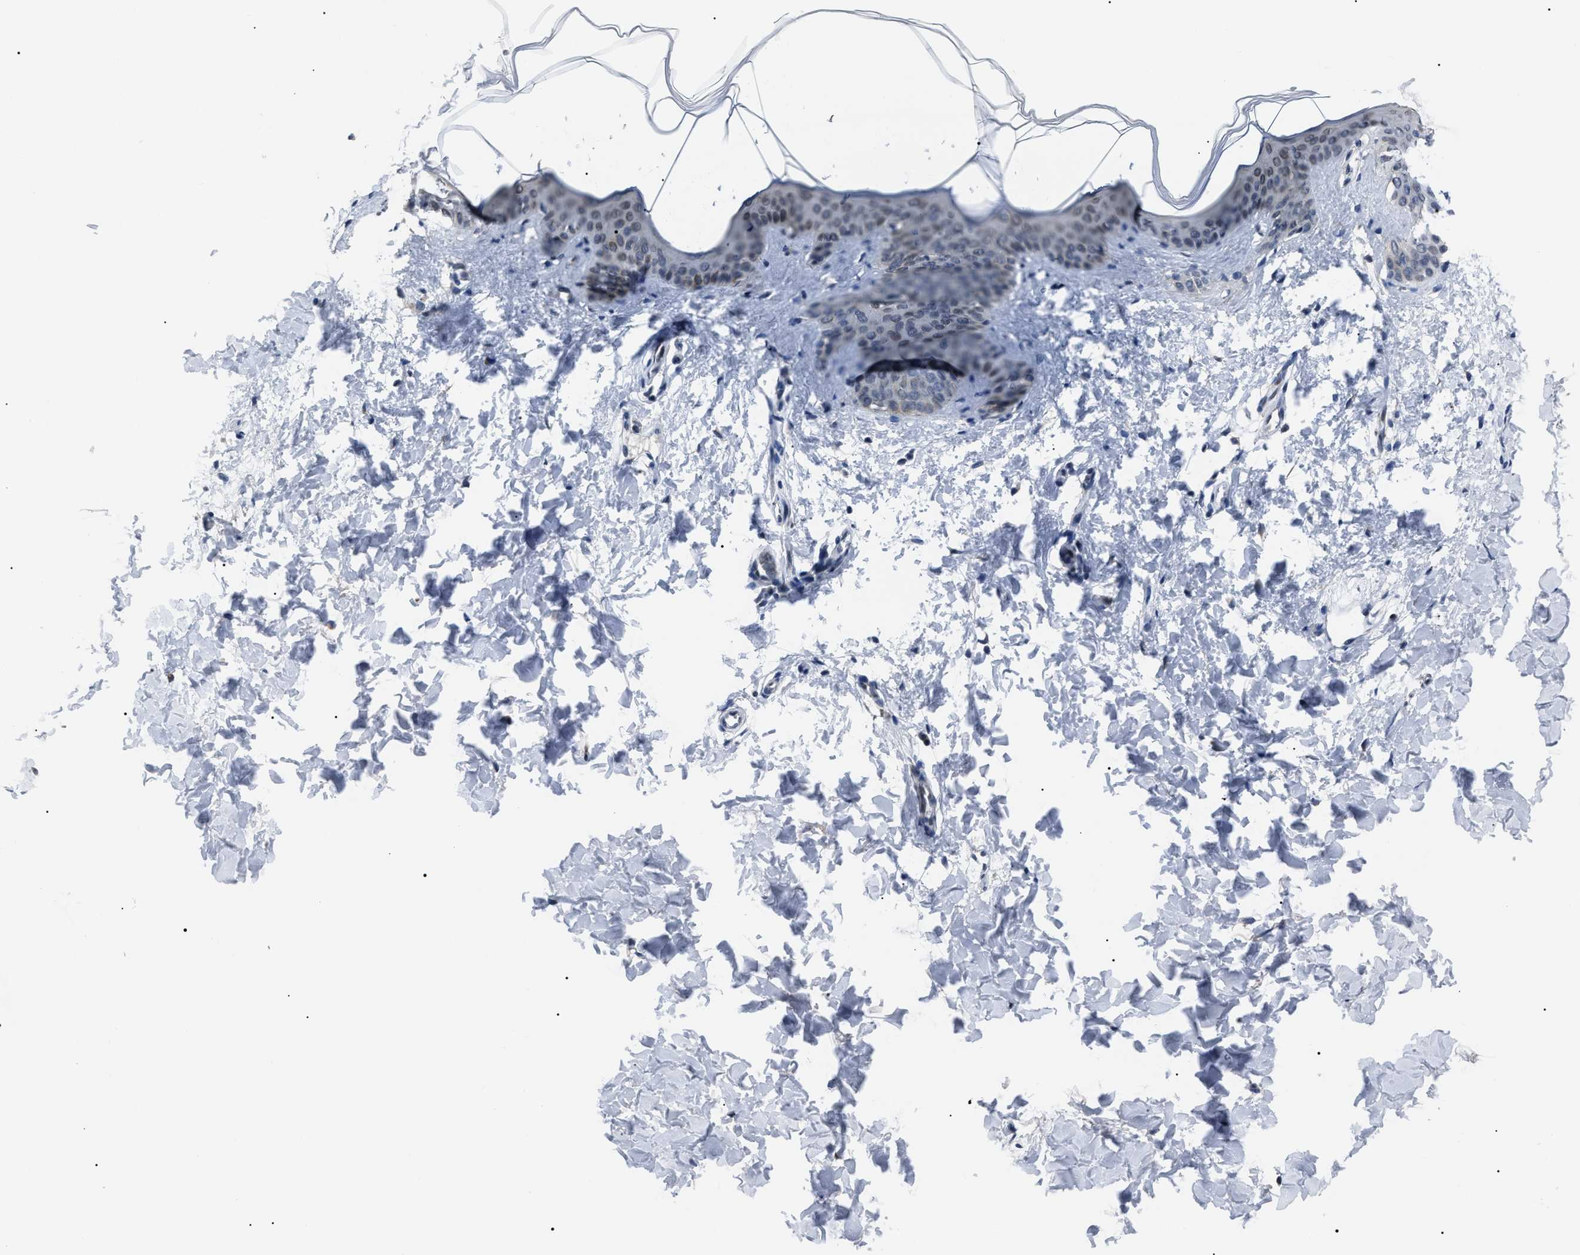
{"staining": {"intensity": "negative", "quantity": "none", "location": "none"}, "tissue": "skin", "cell_type": "Fibroblasts", "image_type": "normal", "snomed": [{"axis": "morphology", "description": "Normal tissue, NOS"}, {"axis": "topography", "description": "Skin"}], "caption": "This micrograph is of normal skin stained with immunohistochemistry (IHC) to label a protein in brown with the nuclei are counter-stained blue. There is no positivity in fibroblasts.", "gene": "LRRC14", "patient": {"sex": "female", "age": 17}}